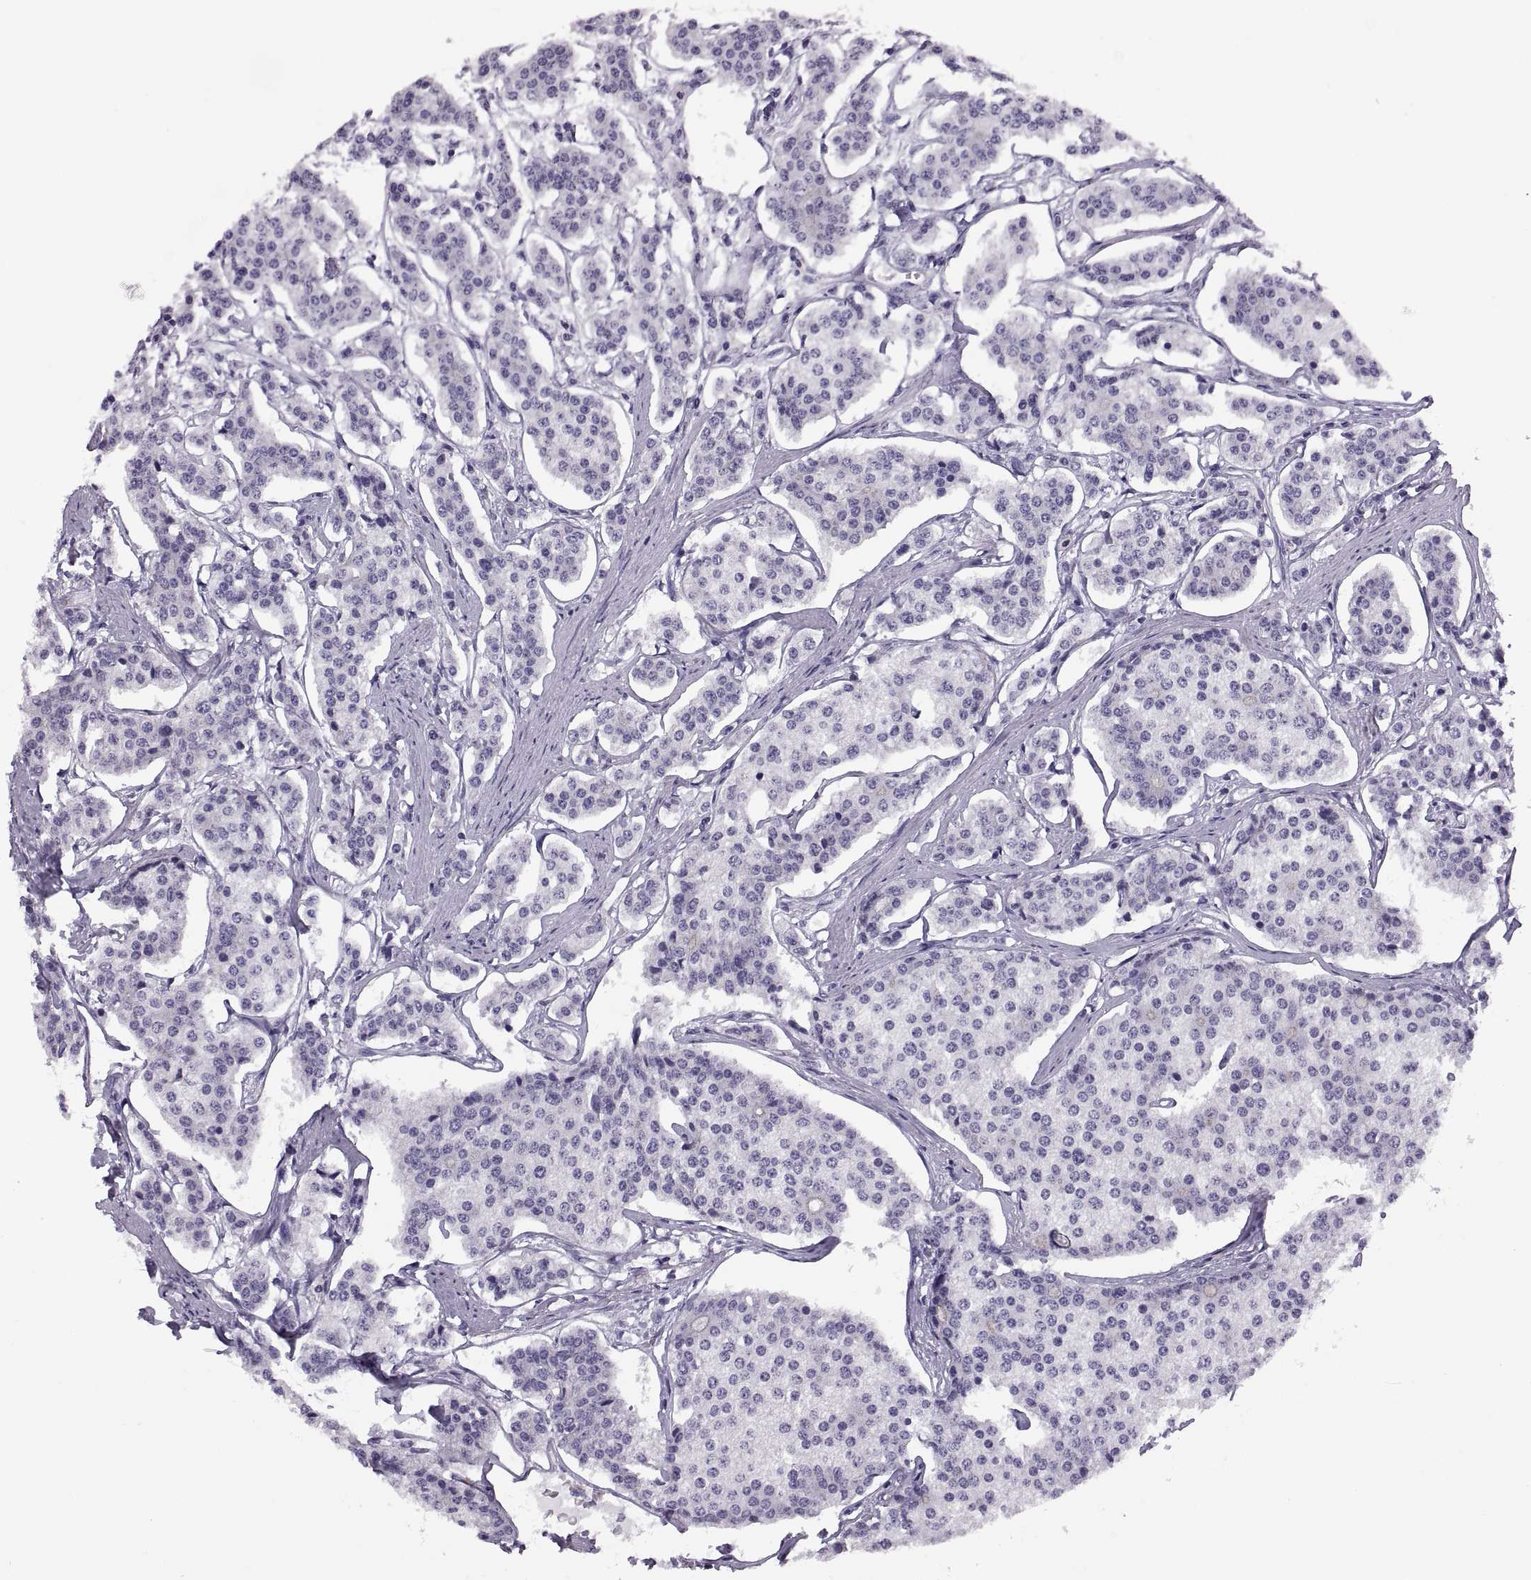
{"staining": {"intensity": "negative", "quantity": "none", "location": "none"}, "tissue": "carcinoid", "cell_type": "Tumor cells", "image_type": "cancer", "snomed": [{"axis": "morphology", "description": "Carcinoid, malignant, NOS"}, {"axis": "topography", "description": "Small intestine"}], "caption": "This is an immunohistochemistry (IHC) photomicrograph of carcinoid. There is no expression in tumor cells.", "gene": "QRICH2", "patient": {"sex": "female", "age": 65}}